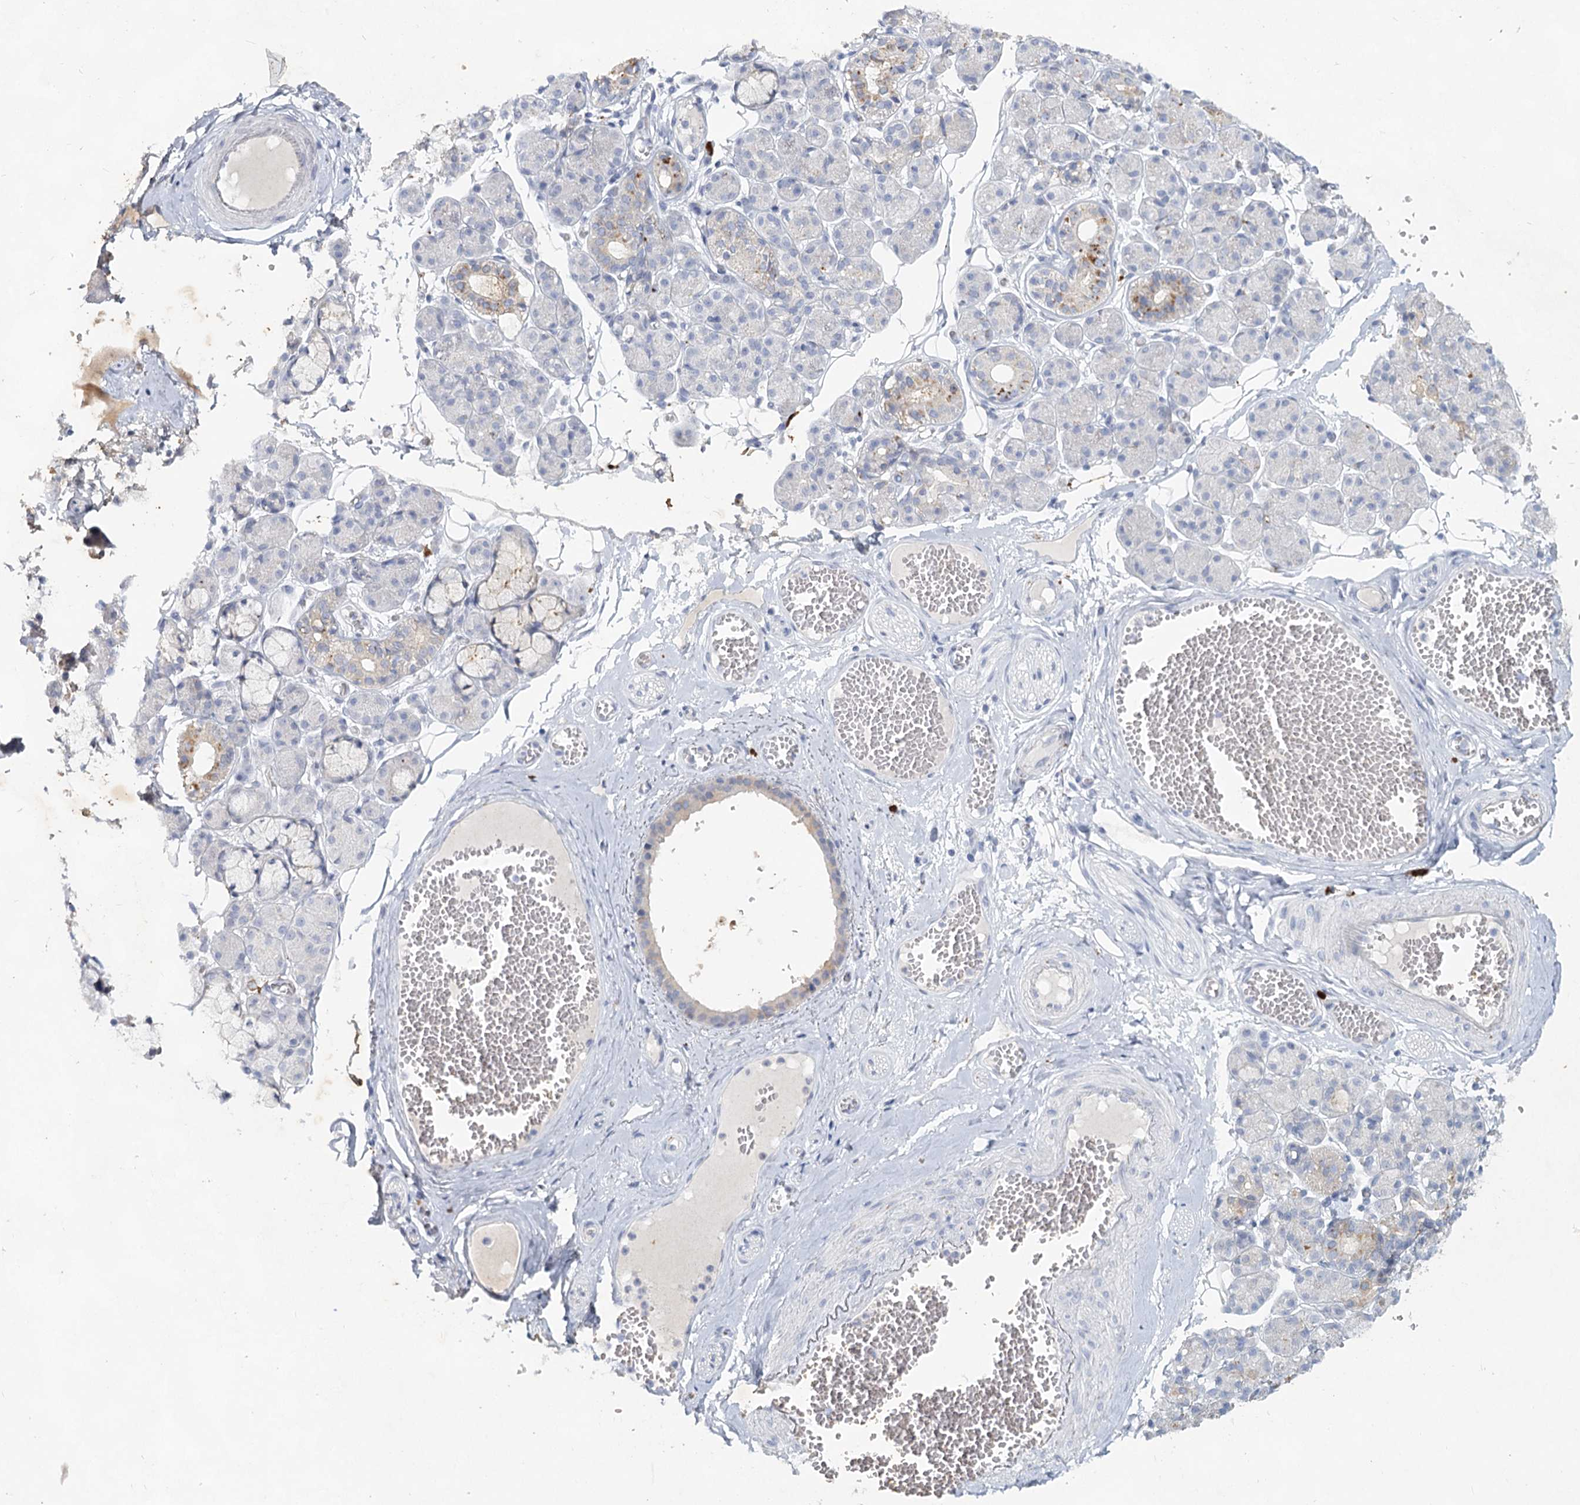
{"staining": {"intensity": "moderate", "quantity": "<25%", "location": "cytoplasmic/membranous"}, "tissue": "salivary gland", "cell_type": "Glandular cells", "image_type": "normal", "snomed": [{"axis": "morphology", "description": "Normal tissue, NOS"}, {"axis": "topography", "description": "Salivary gland"}], "caption": "Moderate cytoplasmic/membranous staining is appreciated in about <25% of glandular cells in normal salivary gland. Ihc stains the protein in brown and the nuclei are stained blue.", "gene": "CCDC73", "patient": {"sex": "male", "age": 63}}